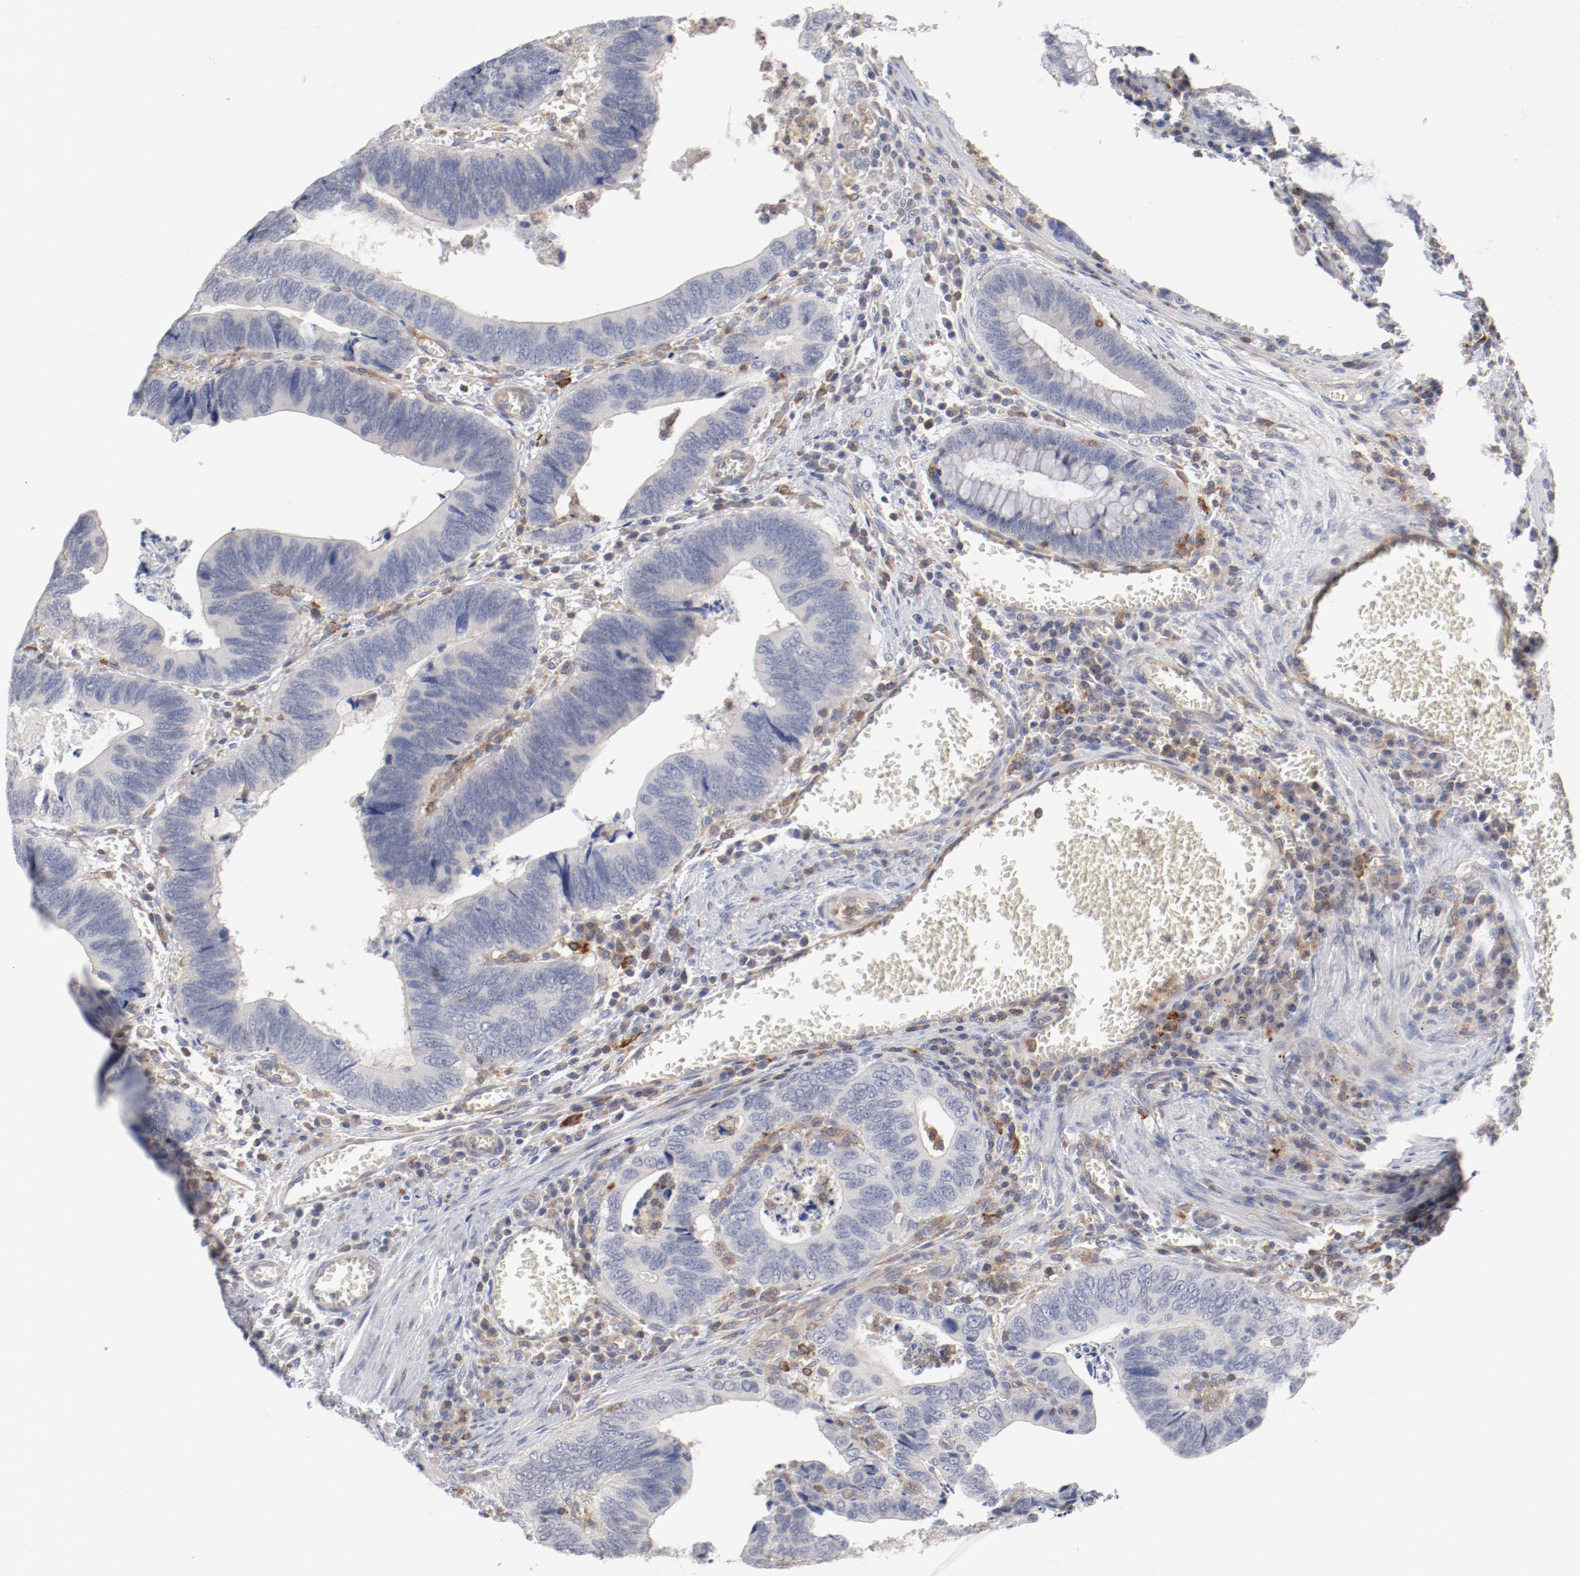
{"staining": {"intensity": "negative", "quantity": "none", "location": "none"}, "tissue": "colorectal cancer", "cell_type": "Tumor cells", "image_type": "cancer", "snomed": [{"axis": "morphology", "description": "Adenocarcinoma, NOS"}, {"axis": "topography", "description": "Colon"}], "caption": "High magnification brightfield microscopy of colorectal adenocarcinoma stained with DAB (3,3'-diaminobenzidine) (brown) and counterstained with hematoxylin (blue): tumor cells show no significant staining.", "gene": "CBL", "patient": {"sex": "male", "age": 72}}